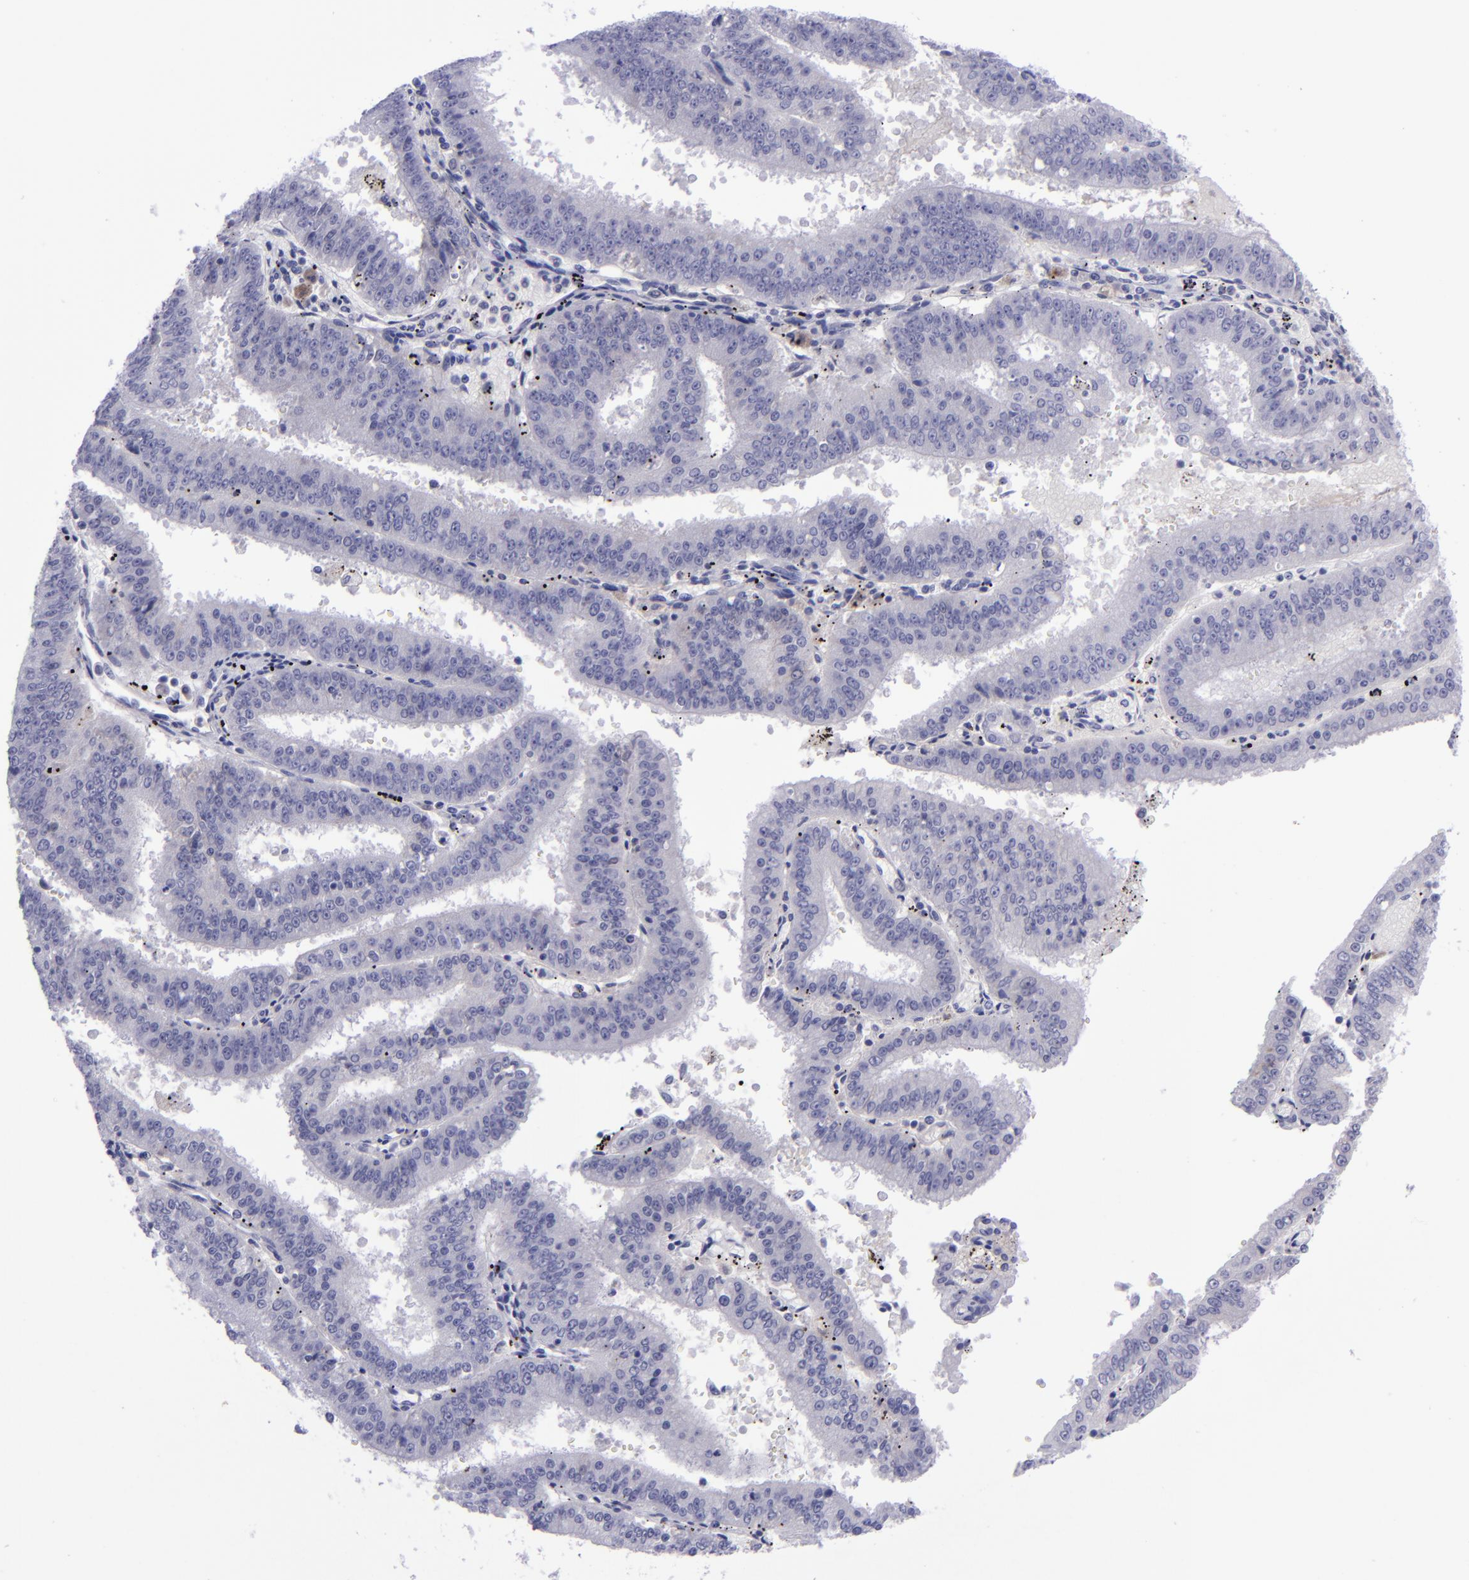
{"staining": {"intensity": "negative", "quantity": "none", "location": "none"}, "tissue": "endometrial cancer", "cell_type": "Tumor cells", "image_type": "cancer", "snomed": [{"axis": "morphology", "description": "Adenocarcinoma, NOS"}, {"axis": "topography", "description": "Endometrium"}], "caption": "High magnification brightfield microscopy of endometrial cancer stained with DAB (brown) and counterstained with hematoxylin (blue): tumor cells show no significant expression. (Brightfield microscopy of DAB immunohistochemistry at high magnification).", "gene": "POU2F2", "patient": {"sex": "female", "age": 66}}